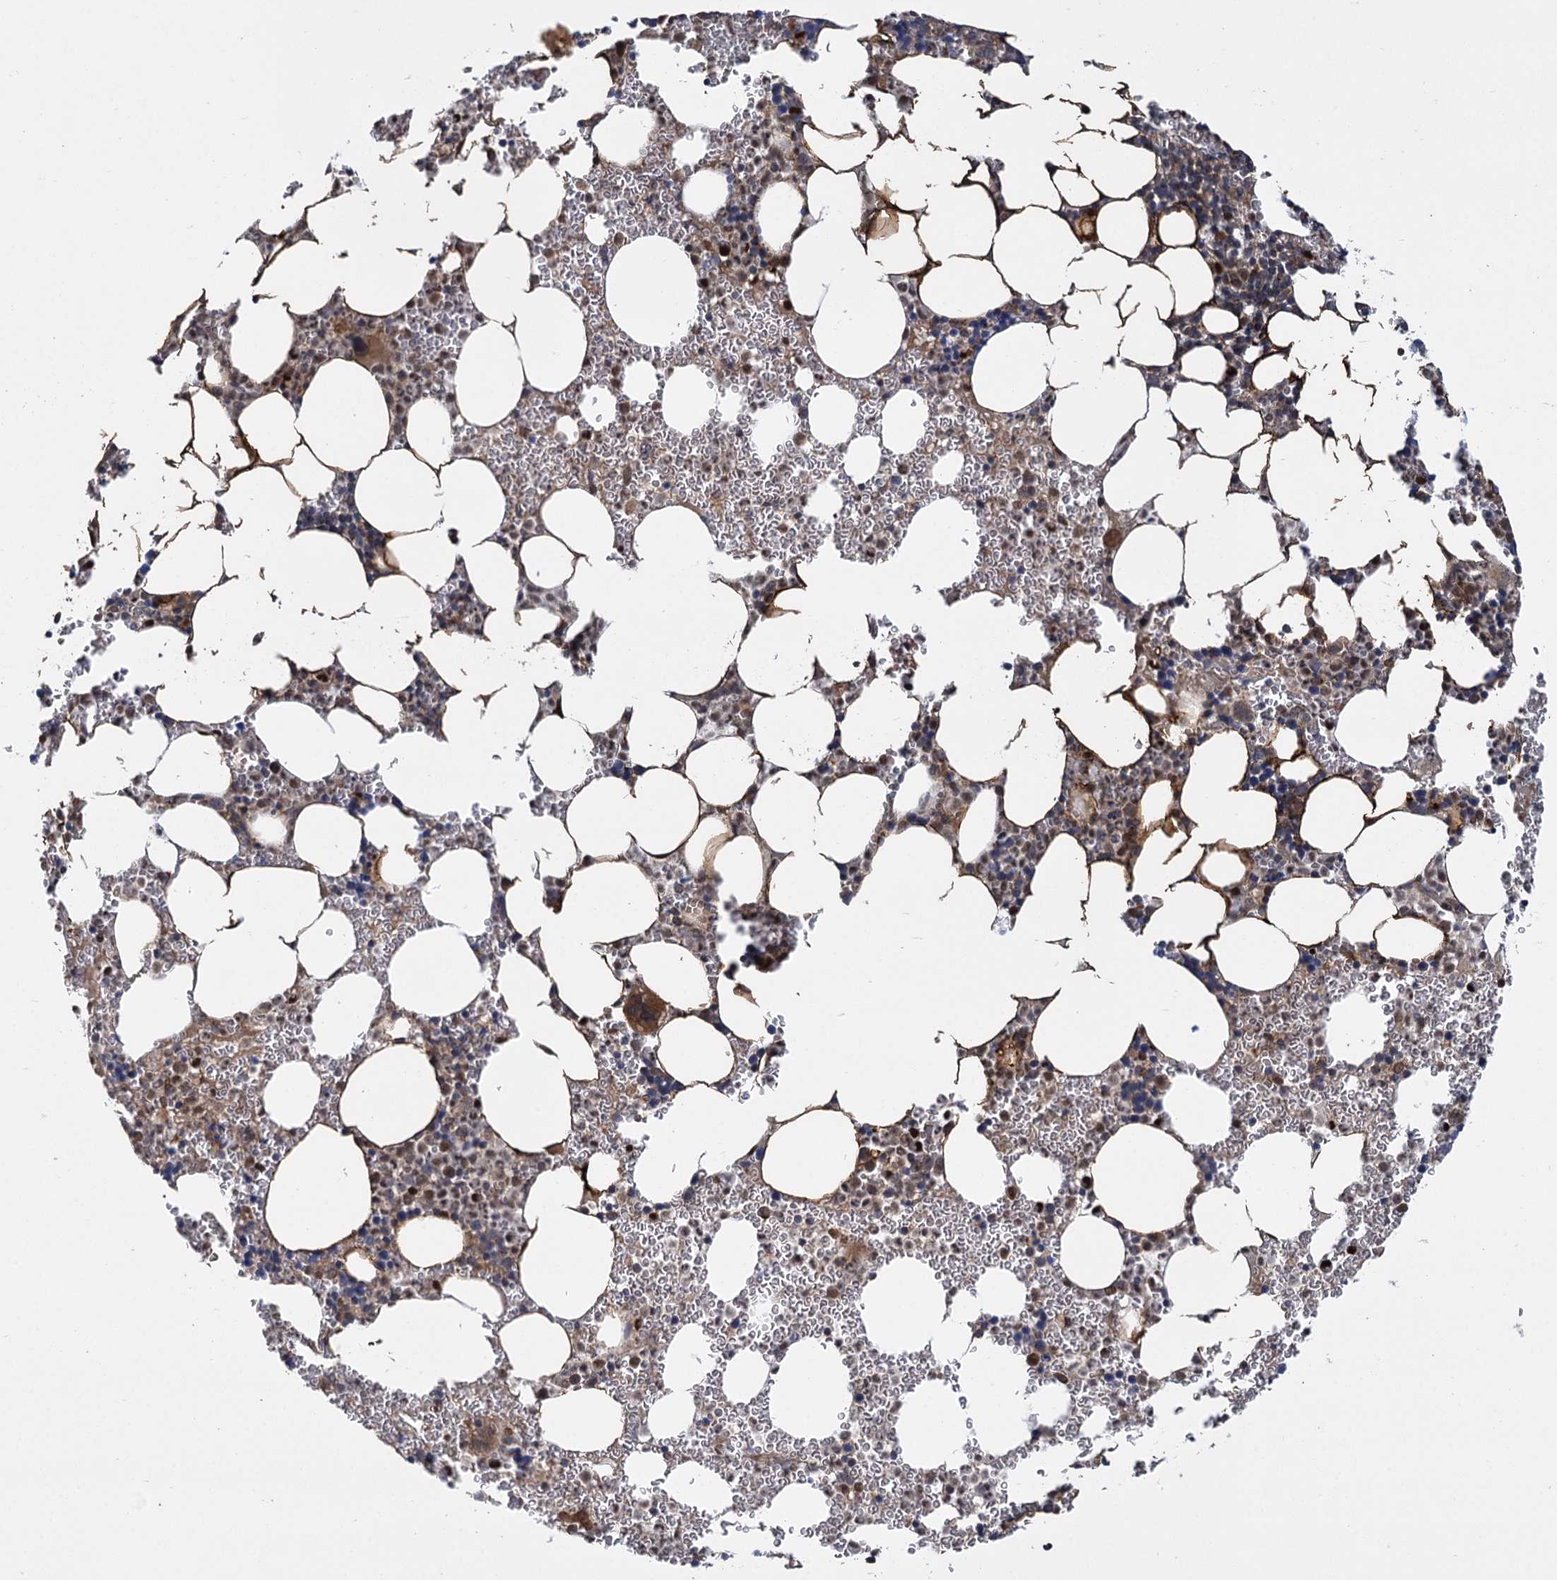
{"staining": {"intensity": "moderate", "quantity": "<25%", "location": "cytoplasmic/membranous,nuclear"}, "tissue": "bone marrow", "cell_type": "Hematopoietic cells", "image_type": "normal", "snomed": [{"axis": "morphology", "description": "Normal tissue, NOS"}, {"axis": "topography", "description": "Bone marrow"}], "caption": "This photomicrograph shows normal bone marrow stained with IHC to label a protein in brown. The cytoplasmic/membranous,nuclear of hematopoietic cells show moderate positivity for the protein. Nuclei are counter-stained blue.", "gene": "GAL3ST4", "patient": {"sex": "female", "age": 78}}